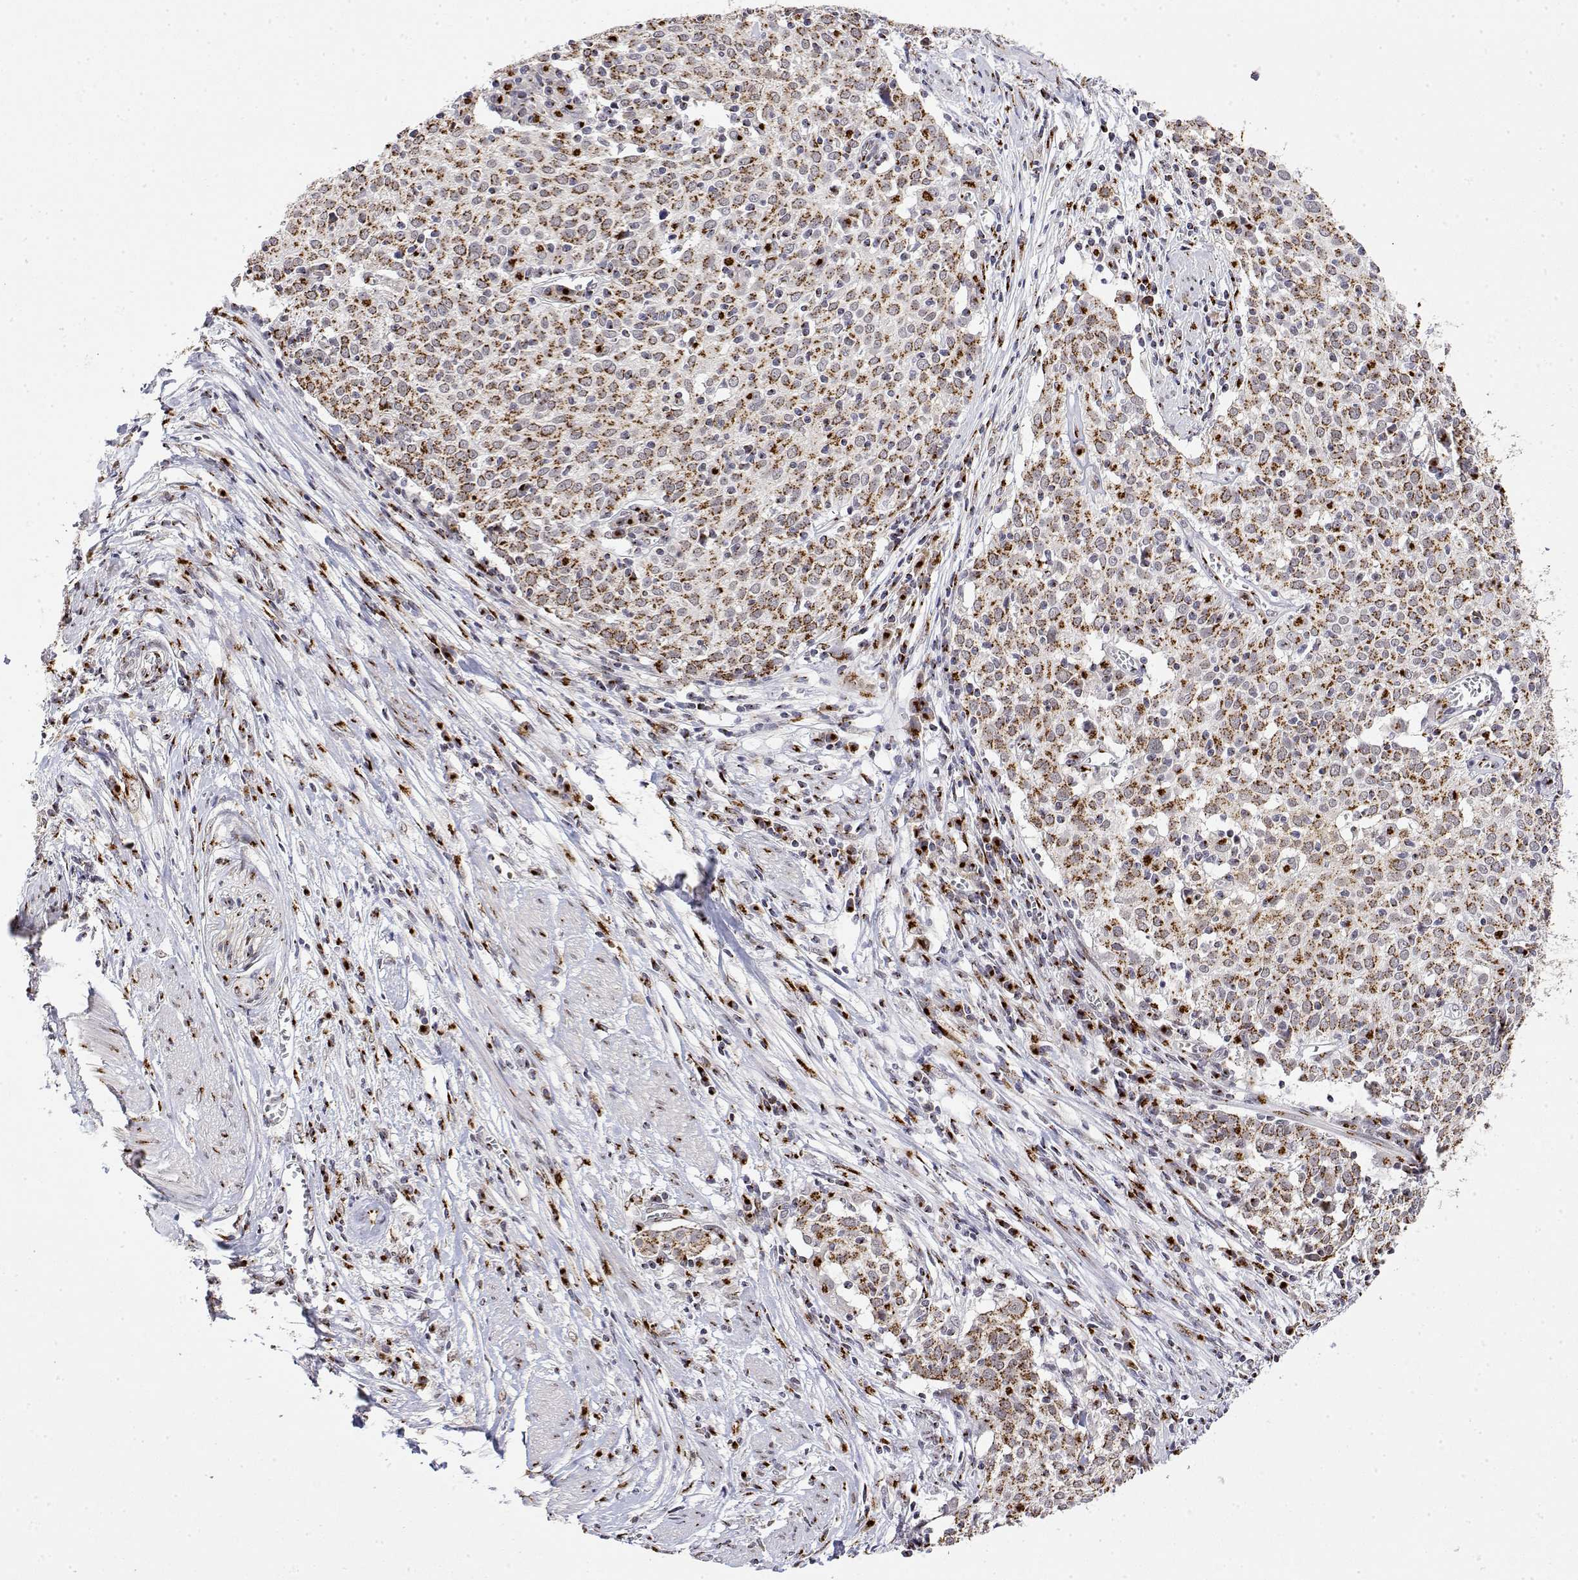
{"staining": {"intensity": "moderate", "quantity": ">75%", "location": "cytoplasmic/membranous"}, "tissue": "cervical cancer", "cell_type": "Tumor cells", "image_type": "cancer", "snomed": [{"axis": "morphology", "description": "Squamous cell carcinoma, NOS"}, {"axis": "topography", "description": "Cervix"}], "caption": "Human cervical cancer stained with a protein marker shows moderate staining in tumor cells.", "gene": "YIPF3", "patient": {"sex": "female", "age": 39}}